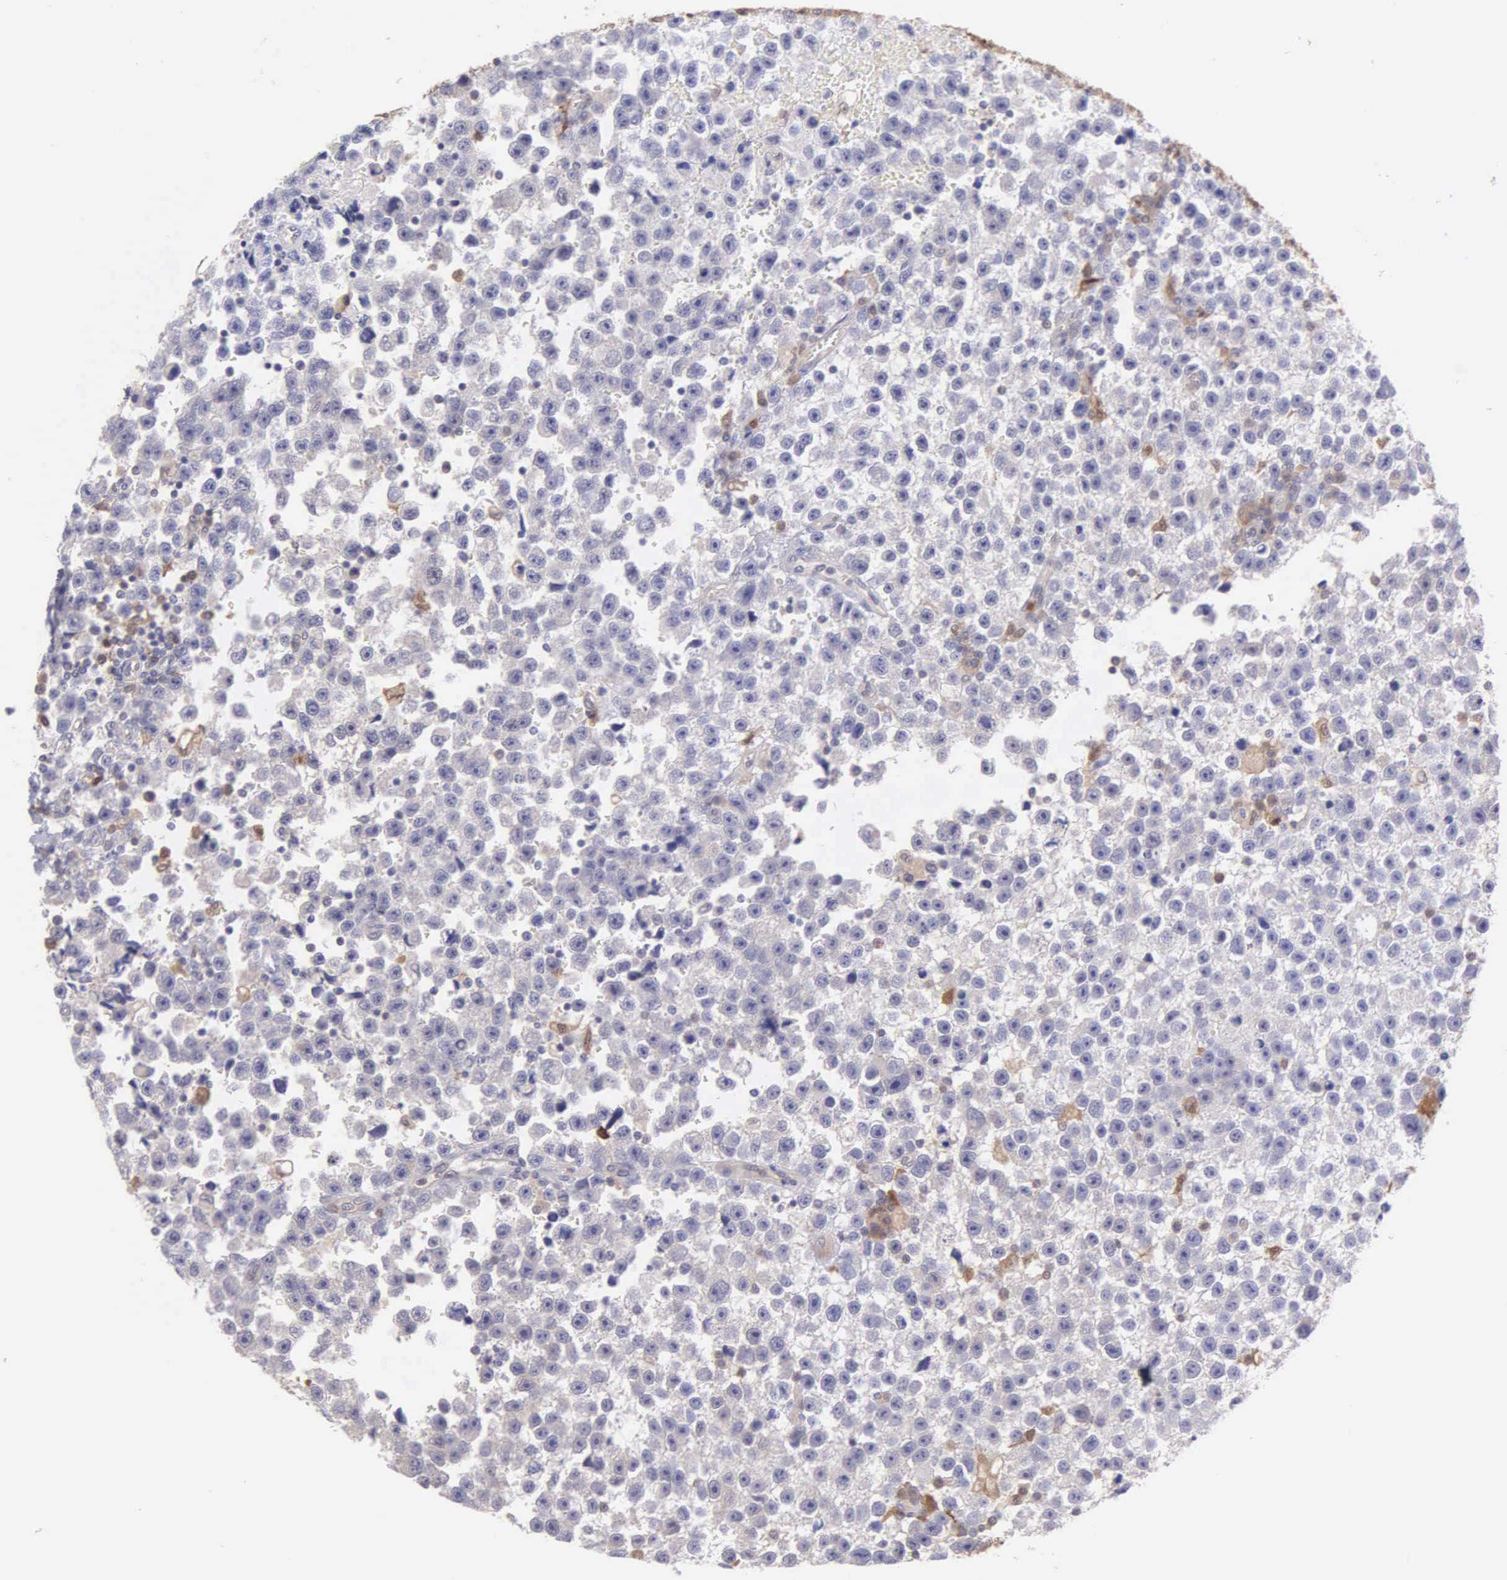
{"staining": {"intensity": "negative", "quantity": "none", "location": "none"}, "tissue": "testis cancer", "cell_type": "Tumor cells", "image_type": "cancer", "snomed": [{"axis": "morphology", "description": "Seminoma, NOS"}, {"axis": "topography", "description": "Testis"}], "caption": "Tumor cells are negative for brown protein staining in testis seminoma. The staining was performed using DAB to visualize the protein expression in brown, while the nuclei were stained in blue with hematoxylin (Magnification: 20x).", "gene": "BID", "patient": {"sex": "male", "age": 33}}